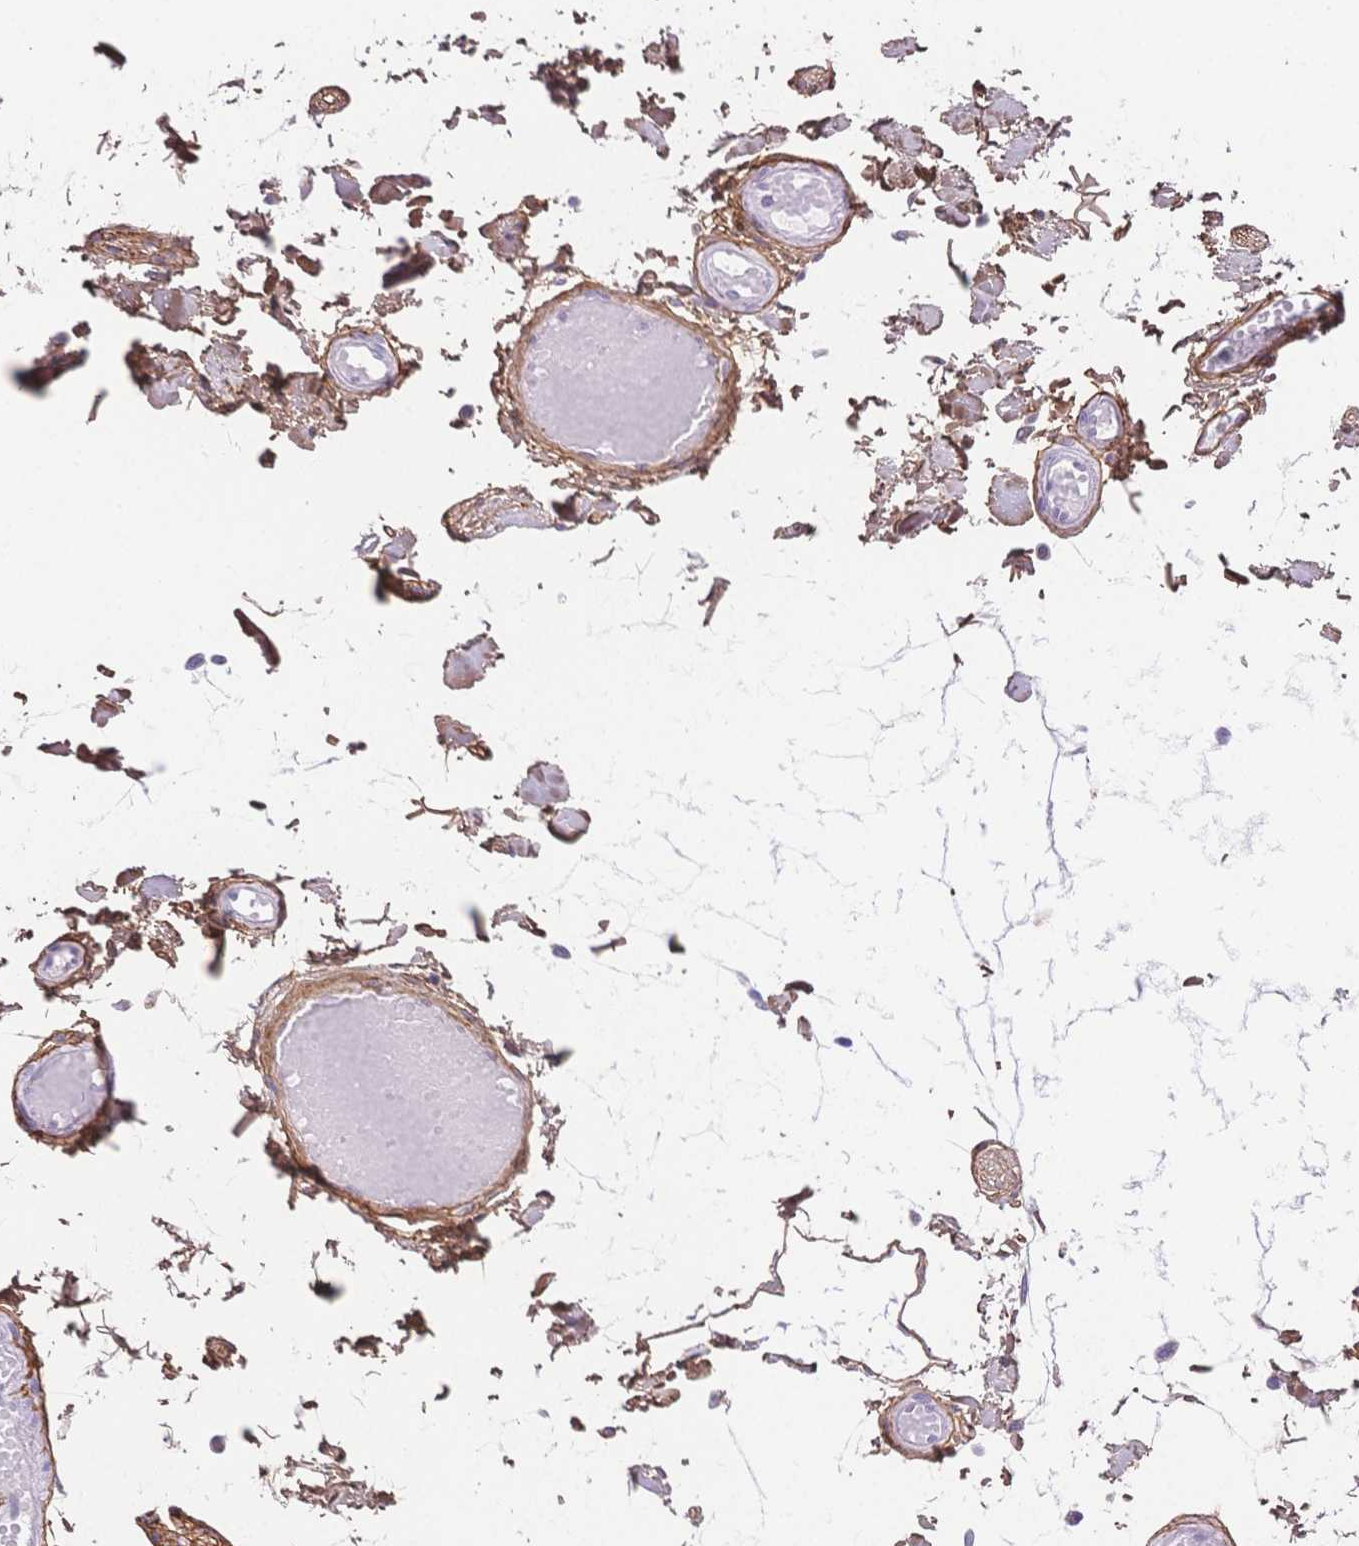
{"staining": {"intensity": "negative", "quantity": "none", "location": "none"}, "tissue": "colon", "cell_type": "Endothelial cells", "image_type": "normal", "snomed": [{"axis": "morphology", "description": "Normal tissue, NOS"}, {"axis": "morphology", "description": "Adenocarcinoma, NOS"}, {"axis": "topography", "description": "Colon"}], "caption": "The image demonstrates no significant staining in endothelial cells of colon. (Stains: DAB immunohistochemistry (IHC) with hematoxylin counter stain, Microscopy: brightfield microscopy at high magnification).", "gene": "PDZD2", "patient": {"sex": "male", "age": 83}}